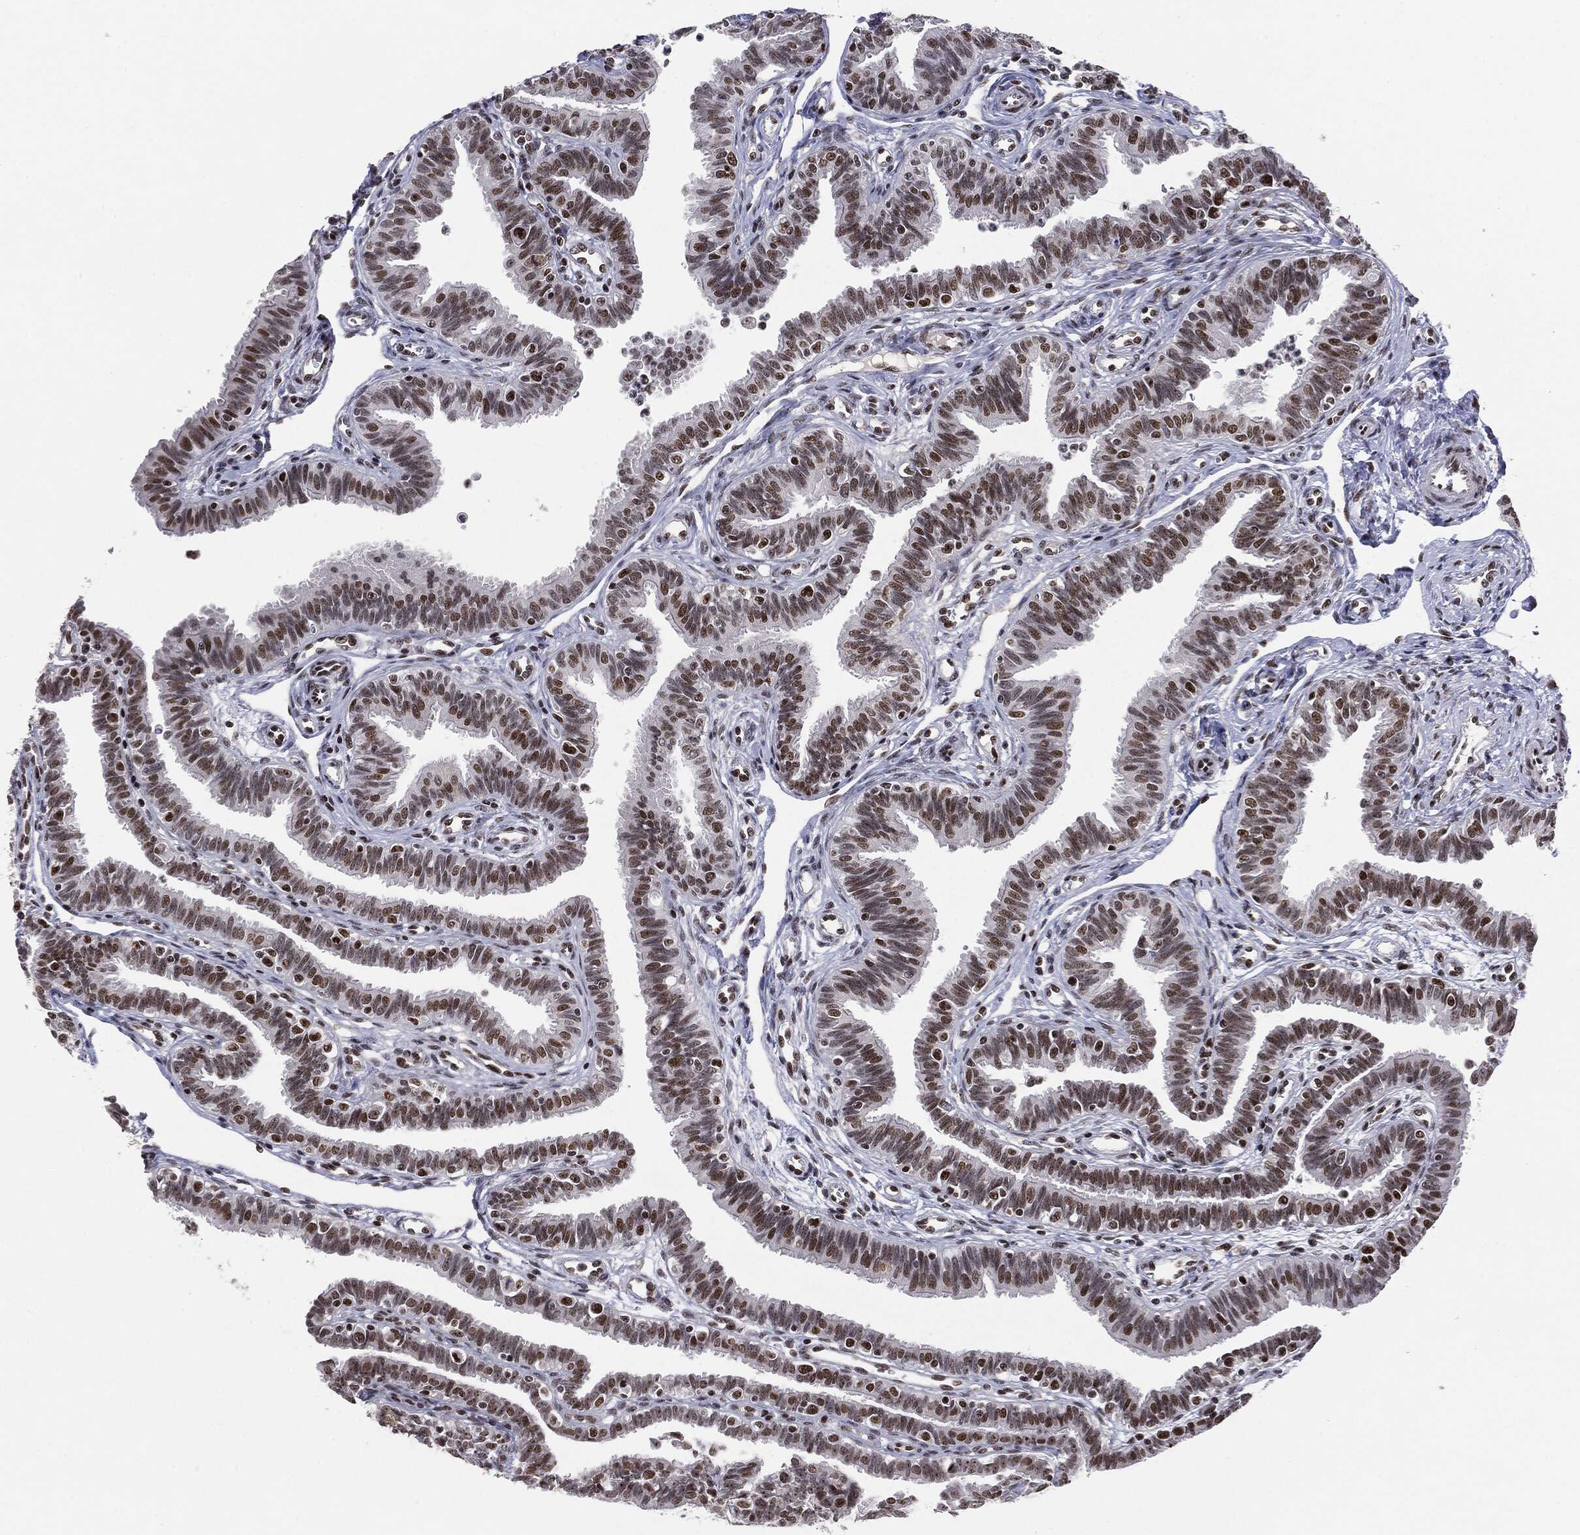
{"staining": {"intensity": "strong", "quantity": "25%-75%", "location": "nuclear"}, "tissue": "fallopian tube", "cell_type": "Glandular cells", "image_type": "normal", "snomed": [{"axis": "morphology", "description": "Normal tissue, NOS"}, {"axis": "topography", "description": "Fallopian tube"}], "caption": "A brown stain shows strong nuclear expression of a protein in glandular cells of normal human fallopian tube. Immunohistochemistry (ihc) stains the protein in brown and the nuclei are stained blue.", "gene": "MDC1", "patient": {"sex": "female", "age": 36}}